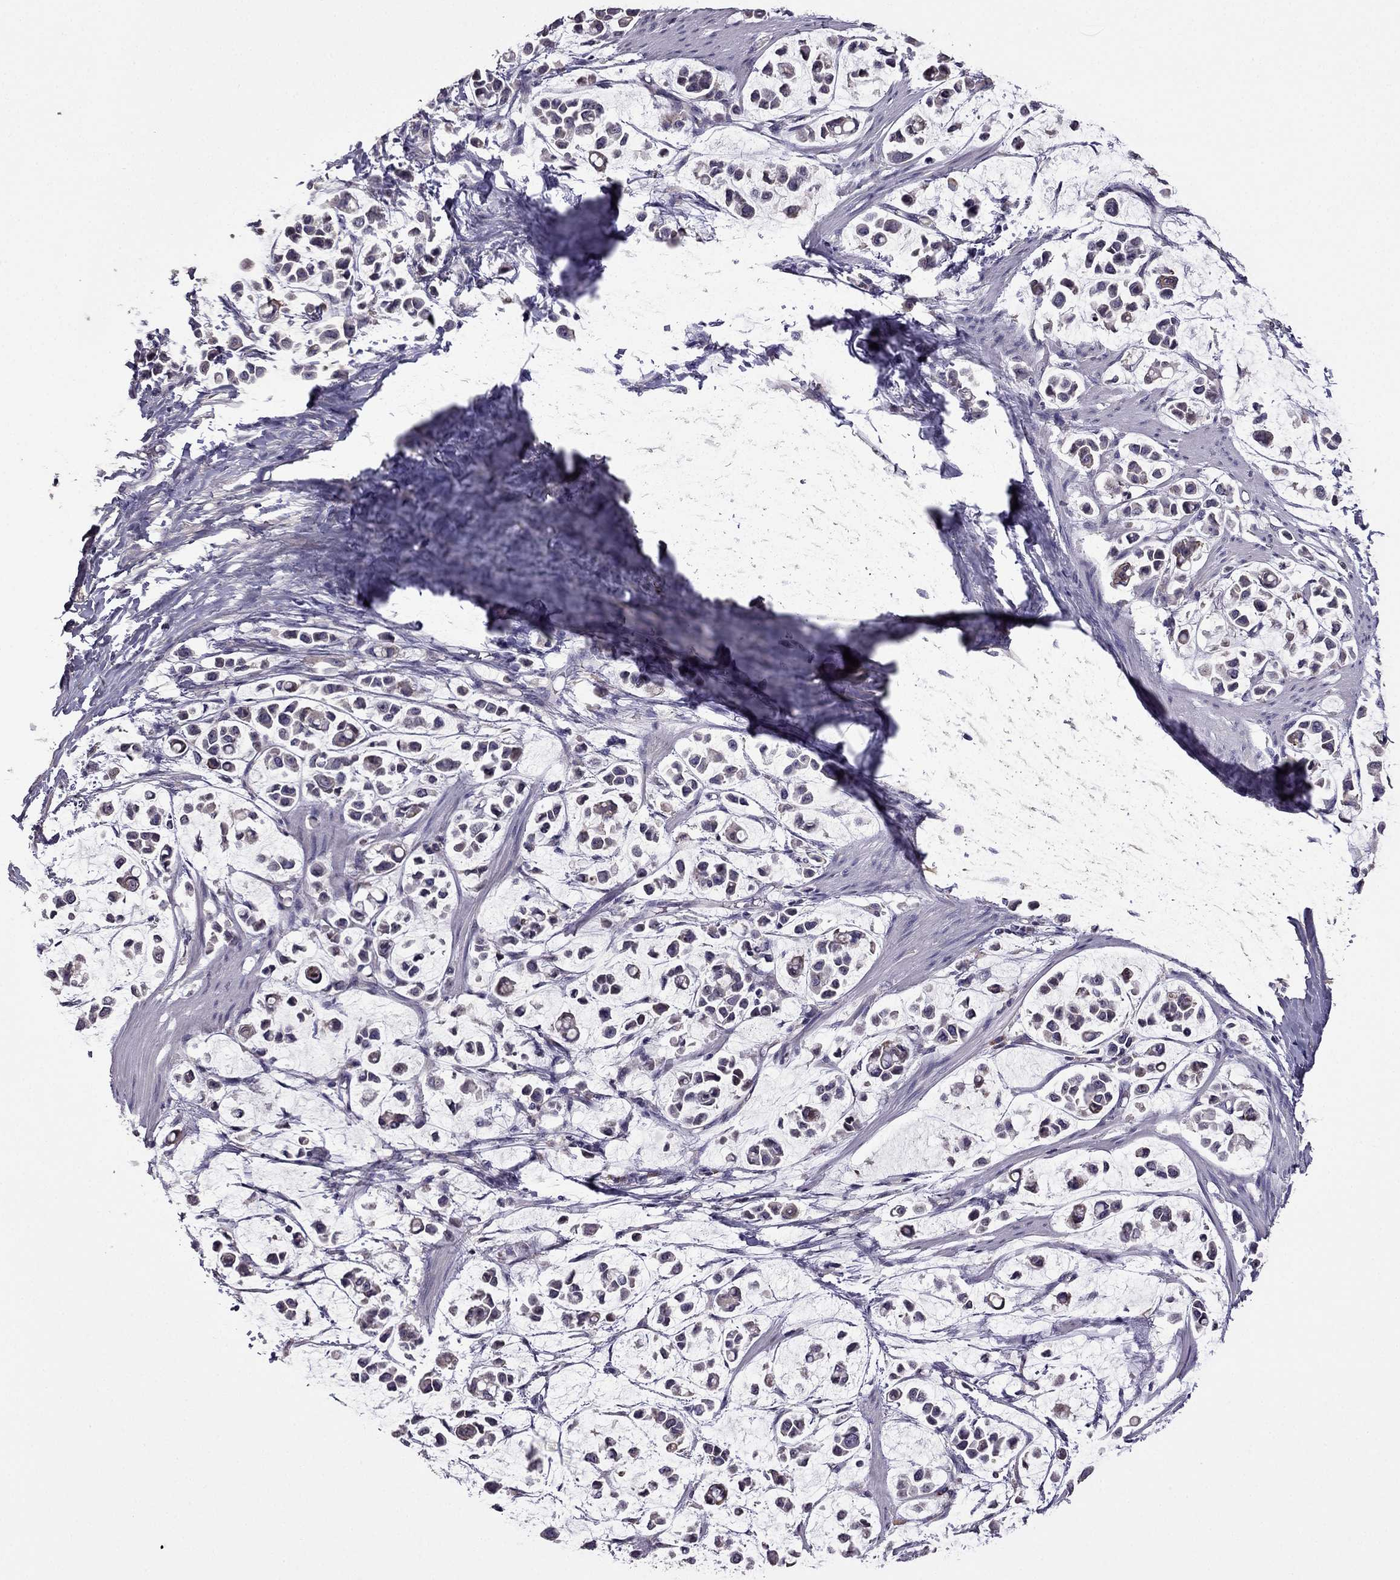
{"staining": {"intensity": "negative", "quantity": "none", "location": "none"}, "tissue": "stomach cancer", "cell_type": "Tumor cells", "image_type": "cancer", "snomed": [{"axis": "morphology", "description": "Adenocarcinoma, NOS"}, {"axis": "topography", "description": "Stomach"}], "caption": "This is an immunohistochemistry image of adenocarcinoma (stomach). There is no expression in tumor cells.", "gene": "CDH9", "patient": {"sex": "male", "age": 82}}